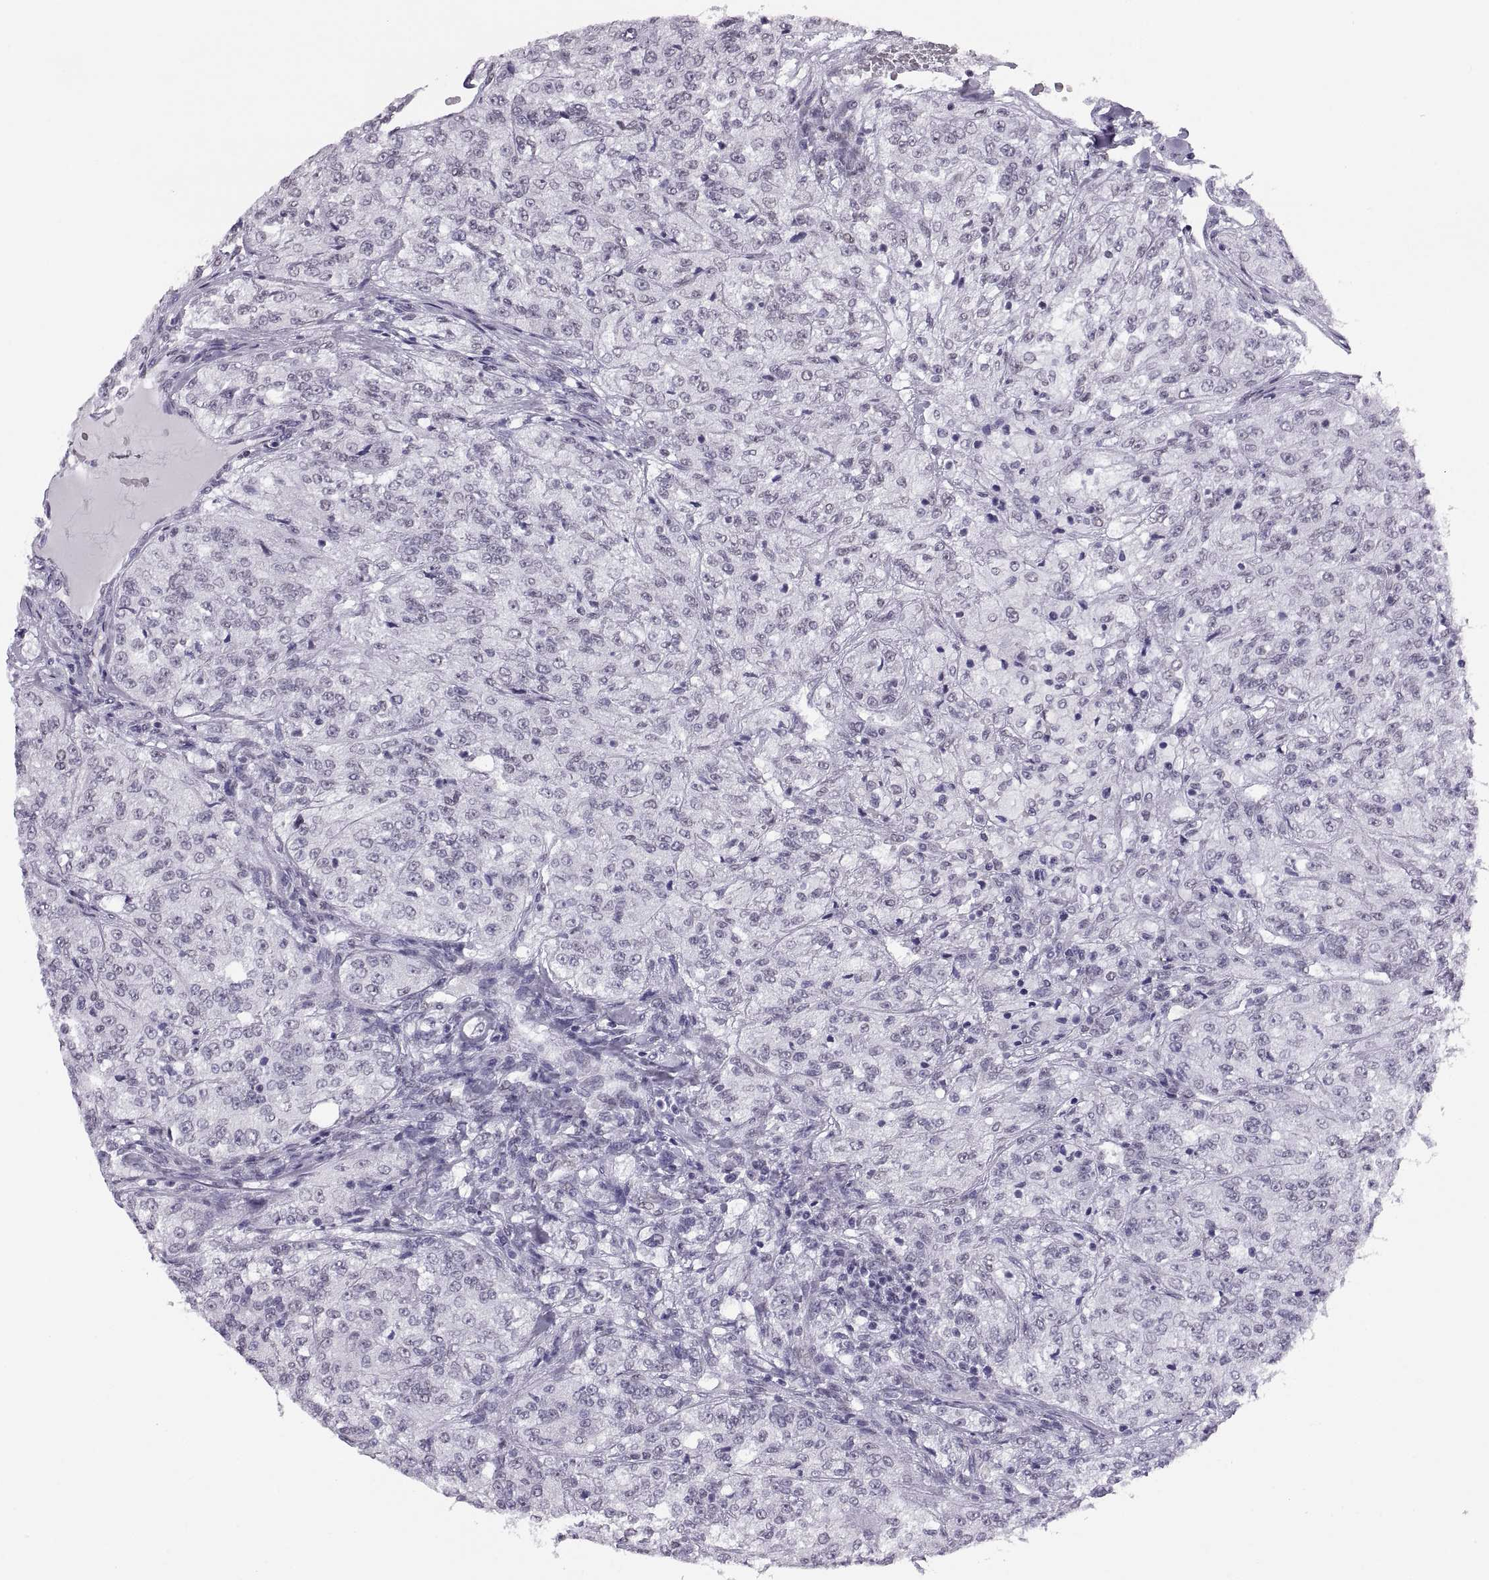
{"staining": {"intensity": "negative", "quantity": "none", "location": "none"}, "tissue": "renal cancer", "cell_type": "Tumor cells", "image_type": "cancer", "snomed": [{"axis": "morphology", "description": "Adenocarcinoma, NOS"}, {"axis": "topography", "description": "Kidney"}], "caption": "An immunohistochemistry image of renal adenocarcinoma is shown. There is no staining in tumor cells of renal adenocarcinoma.", "gene": "CARTPT", "patient": {"sex": "female", "age": 63}}